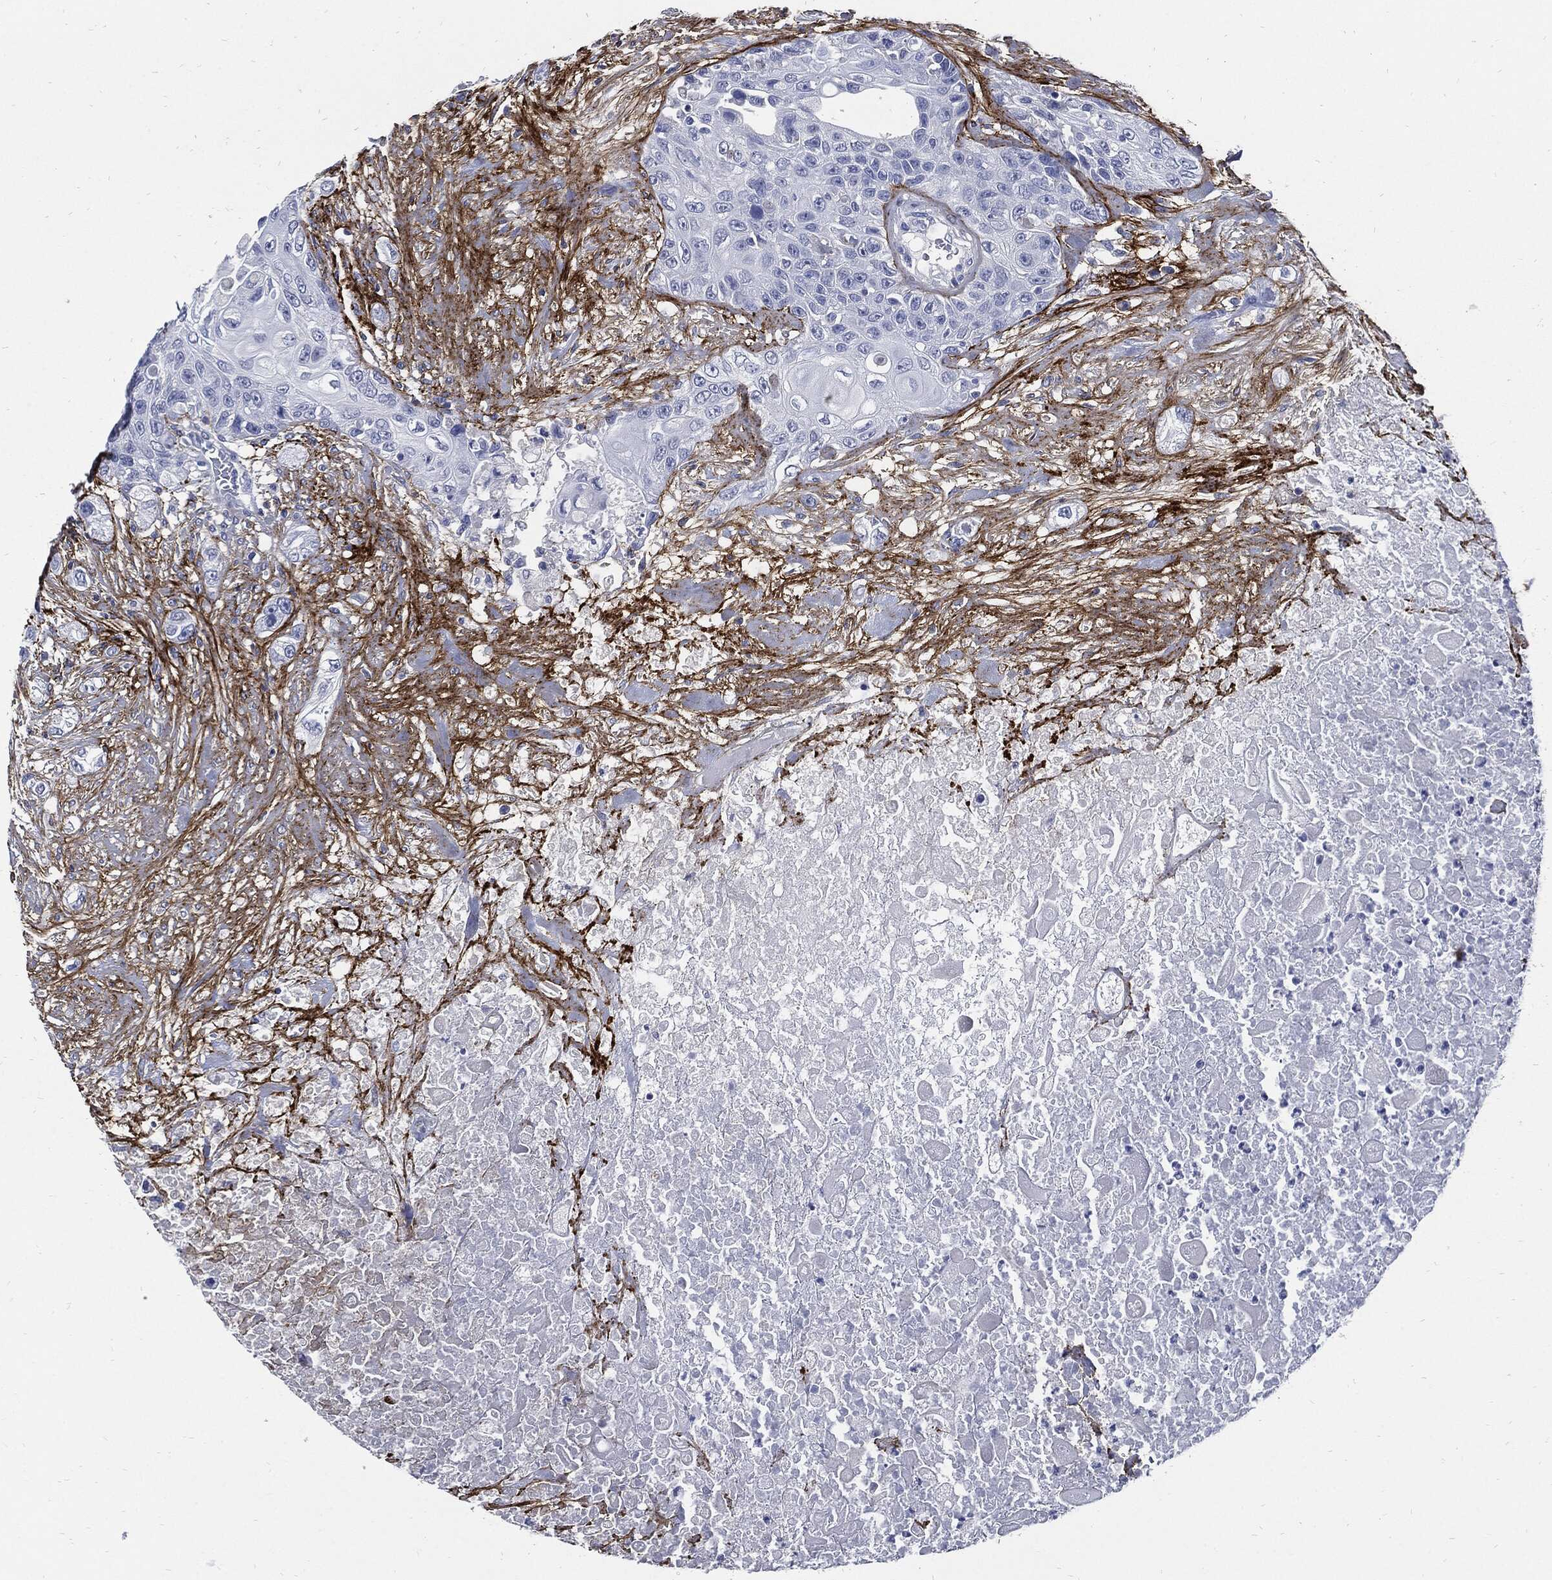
{"staining": {"intensity": "negative", "quantity": "none", "location": "none"}, "tissue": "urothelial cancer", "cell_type": "Tumor cells", "image_type": "cancer", "snomed": [{"axis": "morphology", "description": "Urothelial carcinoma, High grade"}, {"axis": "topography", "description": "Urinary bladder"}], "caption": "Protein analysis of urothelial cancer demonstrates no significant staining in tumor cells.", "gene": "FBN1", "patient": {"sex": "female", "age": 56}}